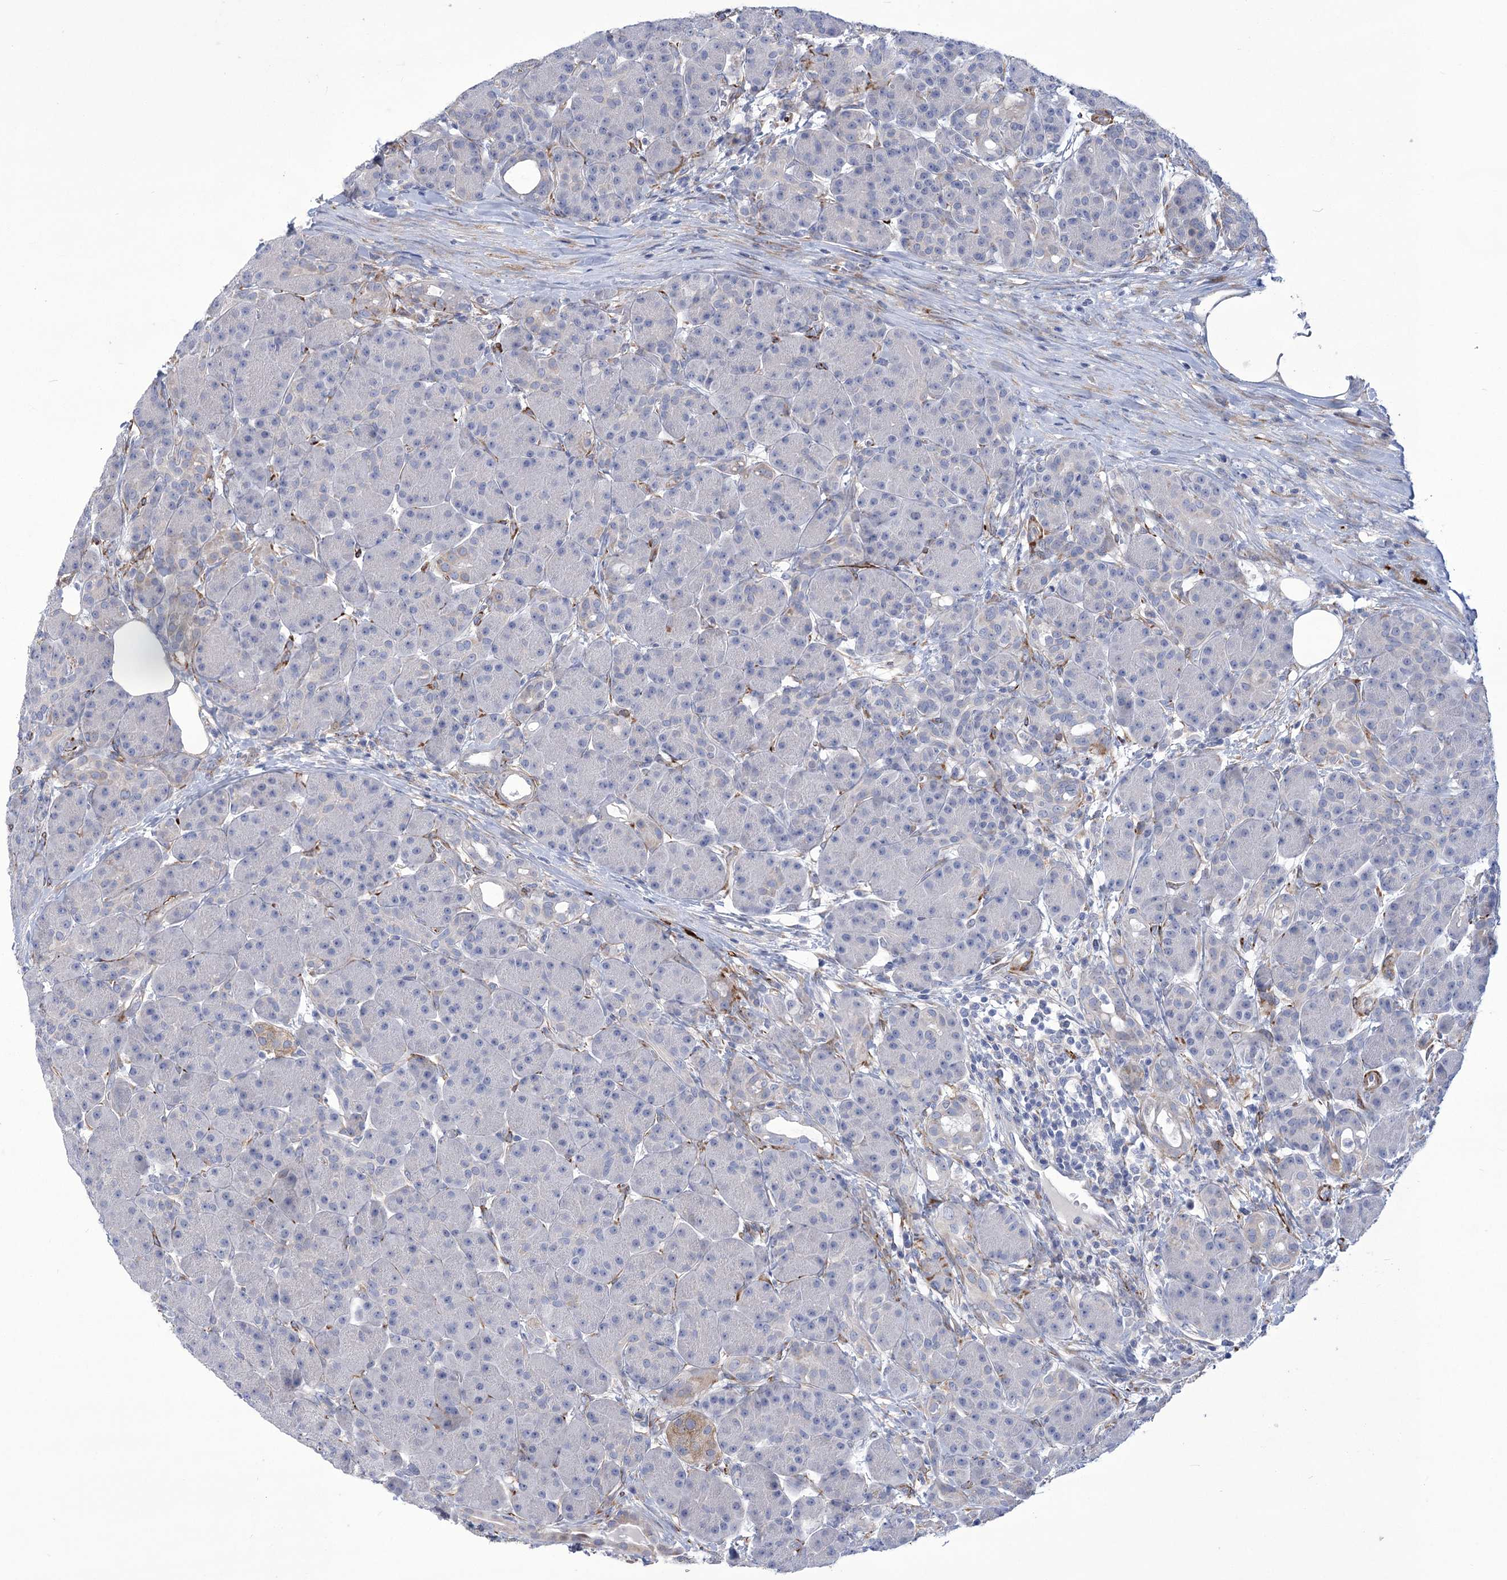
{"staining": {"intensity": "negative", "quantity": "none", "location": "none"}, "tissue": "pancreas", "cell_type": "Exocrine glandular cells", "image_type": "normal", "snomed": [{"axis": "morphology", "description": "Normal tissue, NOS"}, {"axis": "topography", "description": "Pancreas"}], "caption": "DAB immunohistochemical staining of benign human pancreas exhibits no significant expression in exocrine glandular cells.", "gene": "ANGPTL3", "patient": {"sex": "male", "age": 63}}